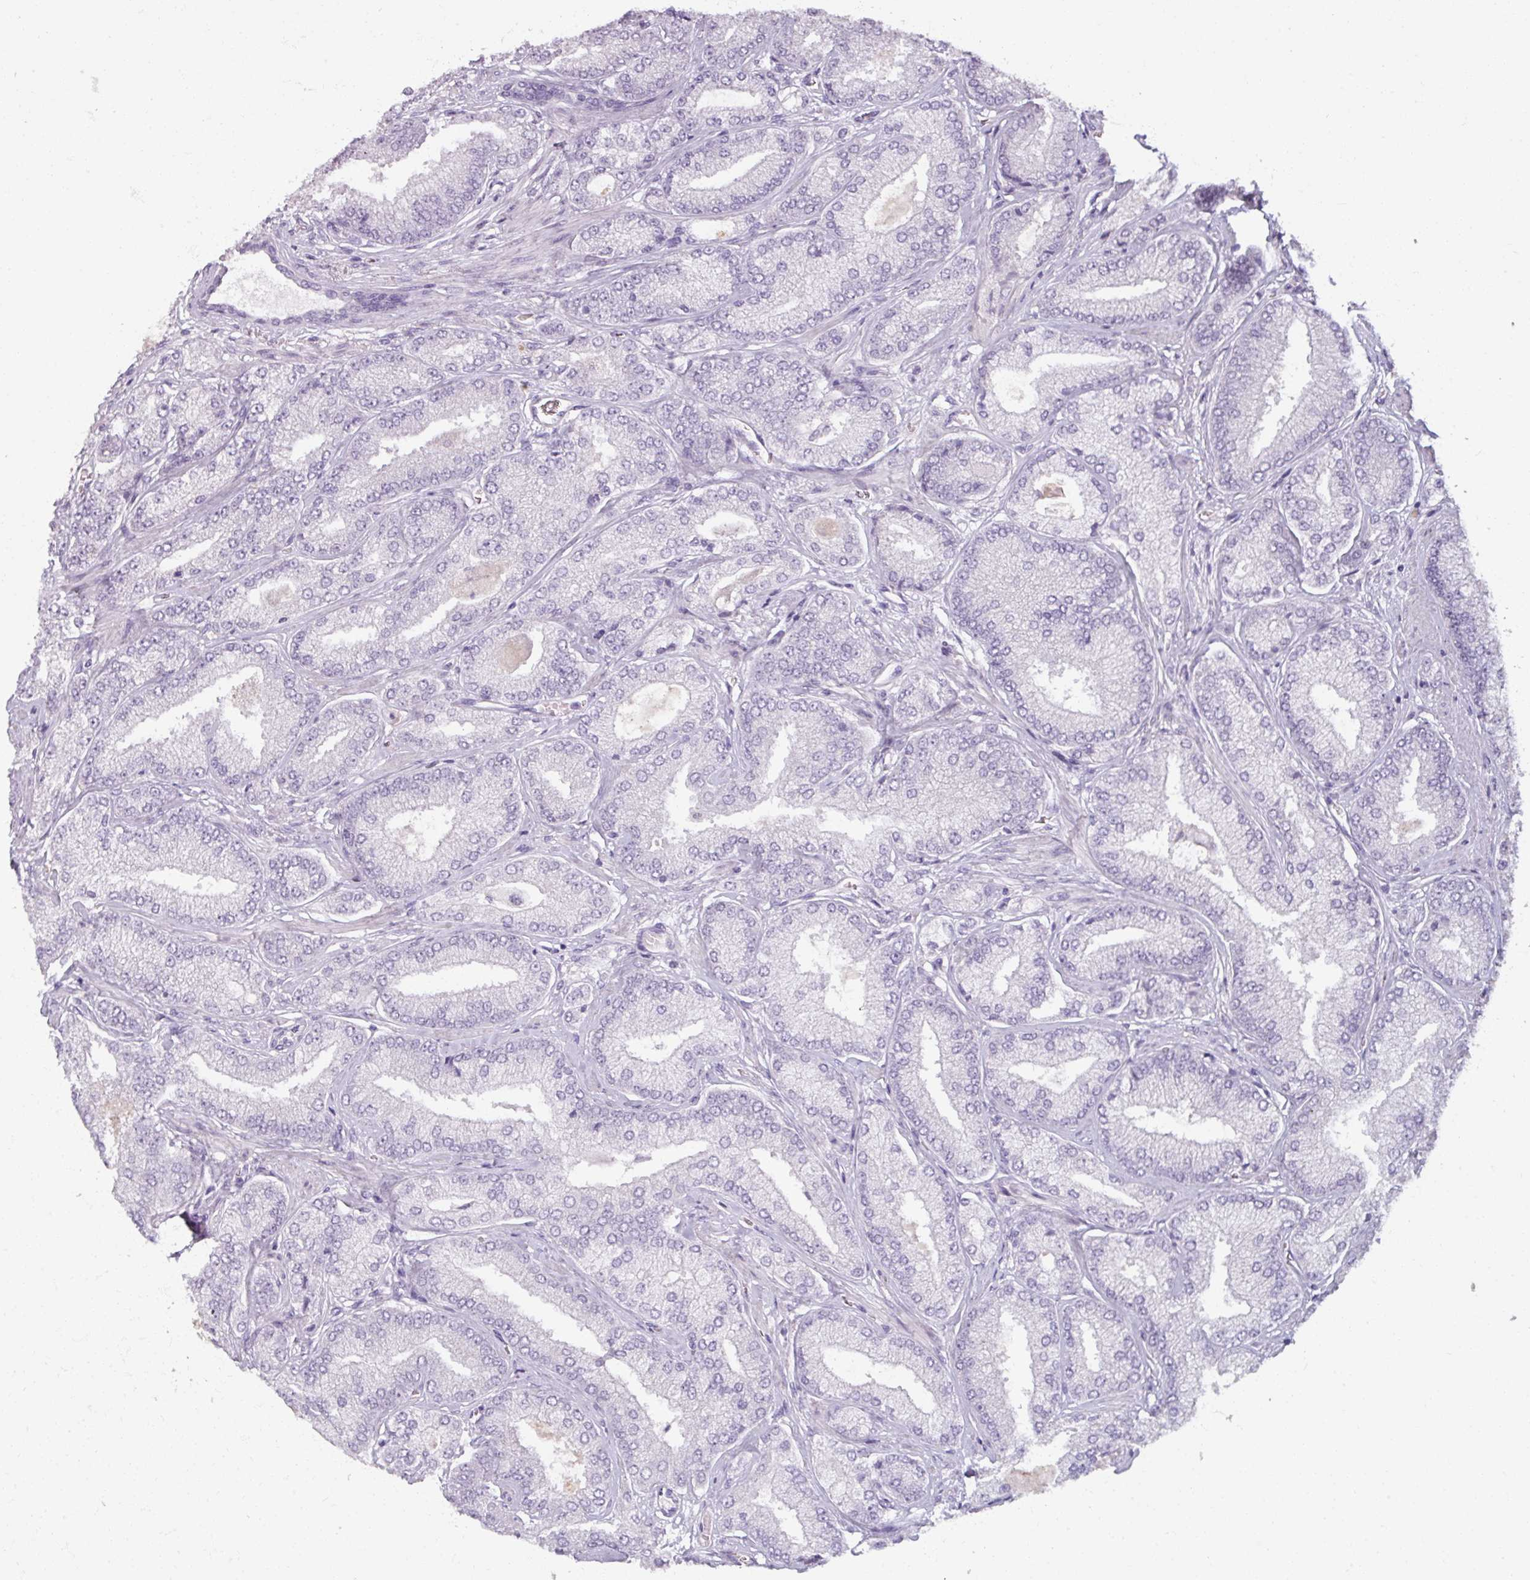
{"staining": {"intensity": "negative", "quantity": "none", "location": "none"}, "tissue": "prostate cancer", "cell_type": "Tumor cells", "image_type": "cancer", "snomed": [{"axis": "morphology", "description": "Adenocarcinoma, High grade"}, {"axis": "topography", "description": "Prostate"}], "caption": "Image shows no significant protein staining in tumor cells of prostate cancer (adenocarcinoma (high-grade)).", "gene": "SLC27A5", "patient": {"sex": "male", "age": 68}}